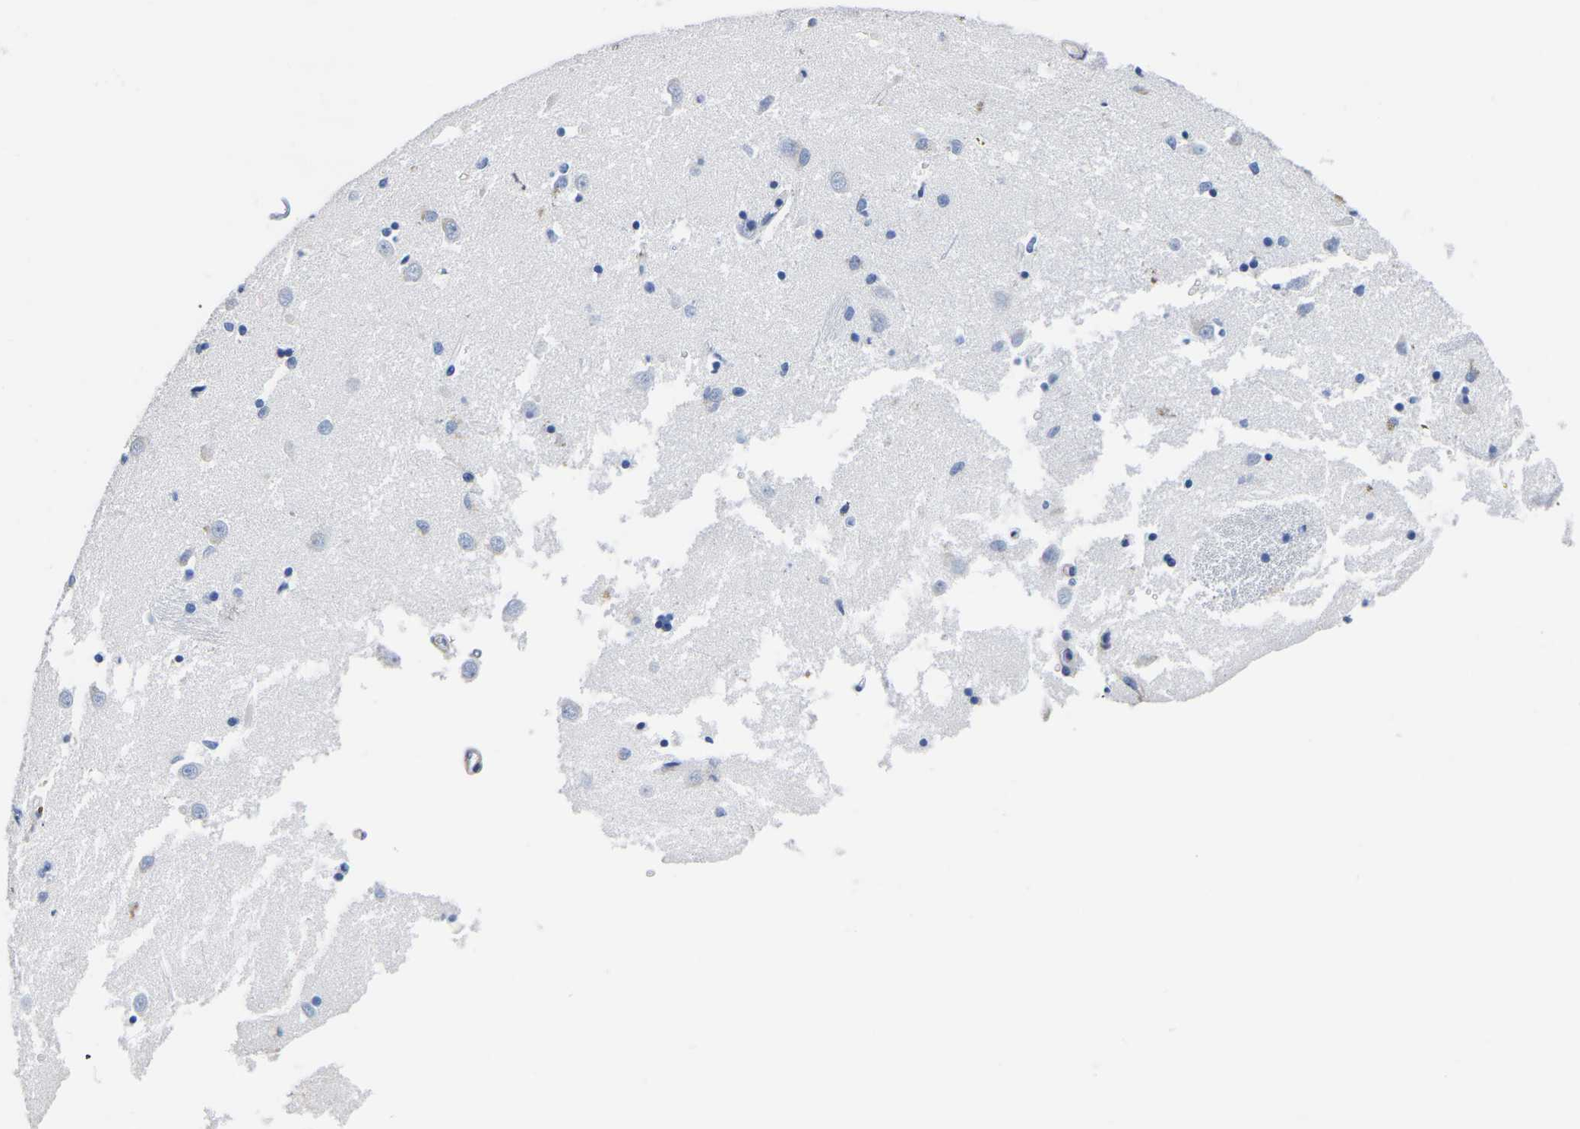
{"staining": {"intensity": "negative", "quantity": "none", "location": "none"}, "tissue": "caudate", "cell_type": "Glial cells", "image_type": "normal", "snomed": [{"axis": "morphology", "description": "Normal tissue, NOS"}, {"axis": "topography", "description": "Lateral ventricle wall"}], "caption": "DAB (3,3'-diaminobenzidine) immunohistochemical staining of benign human caudate exhibits no significant staining in glial cells. (DAB (3,3'-diaminobenzidine) immunohistochemistry (IHC), high magnification).", "gene": "SLC45A3", "patient": {"sex": "female", "age": 19}}